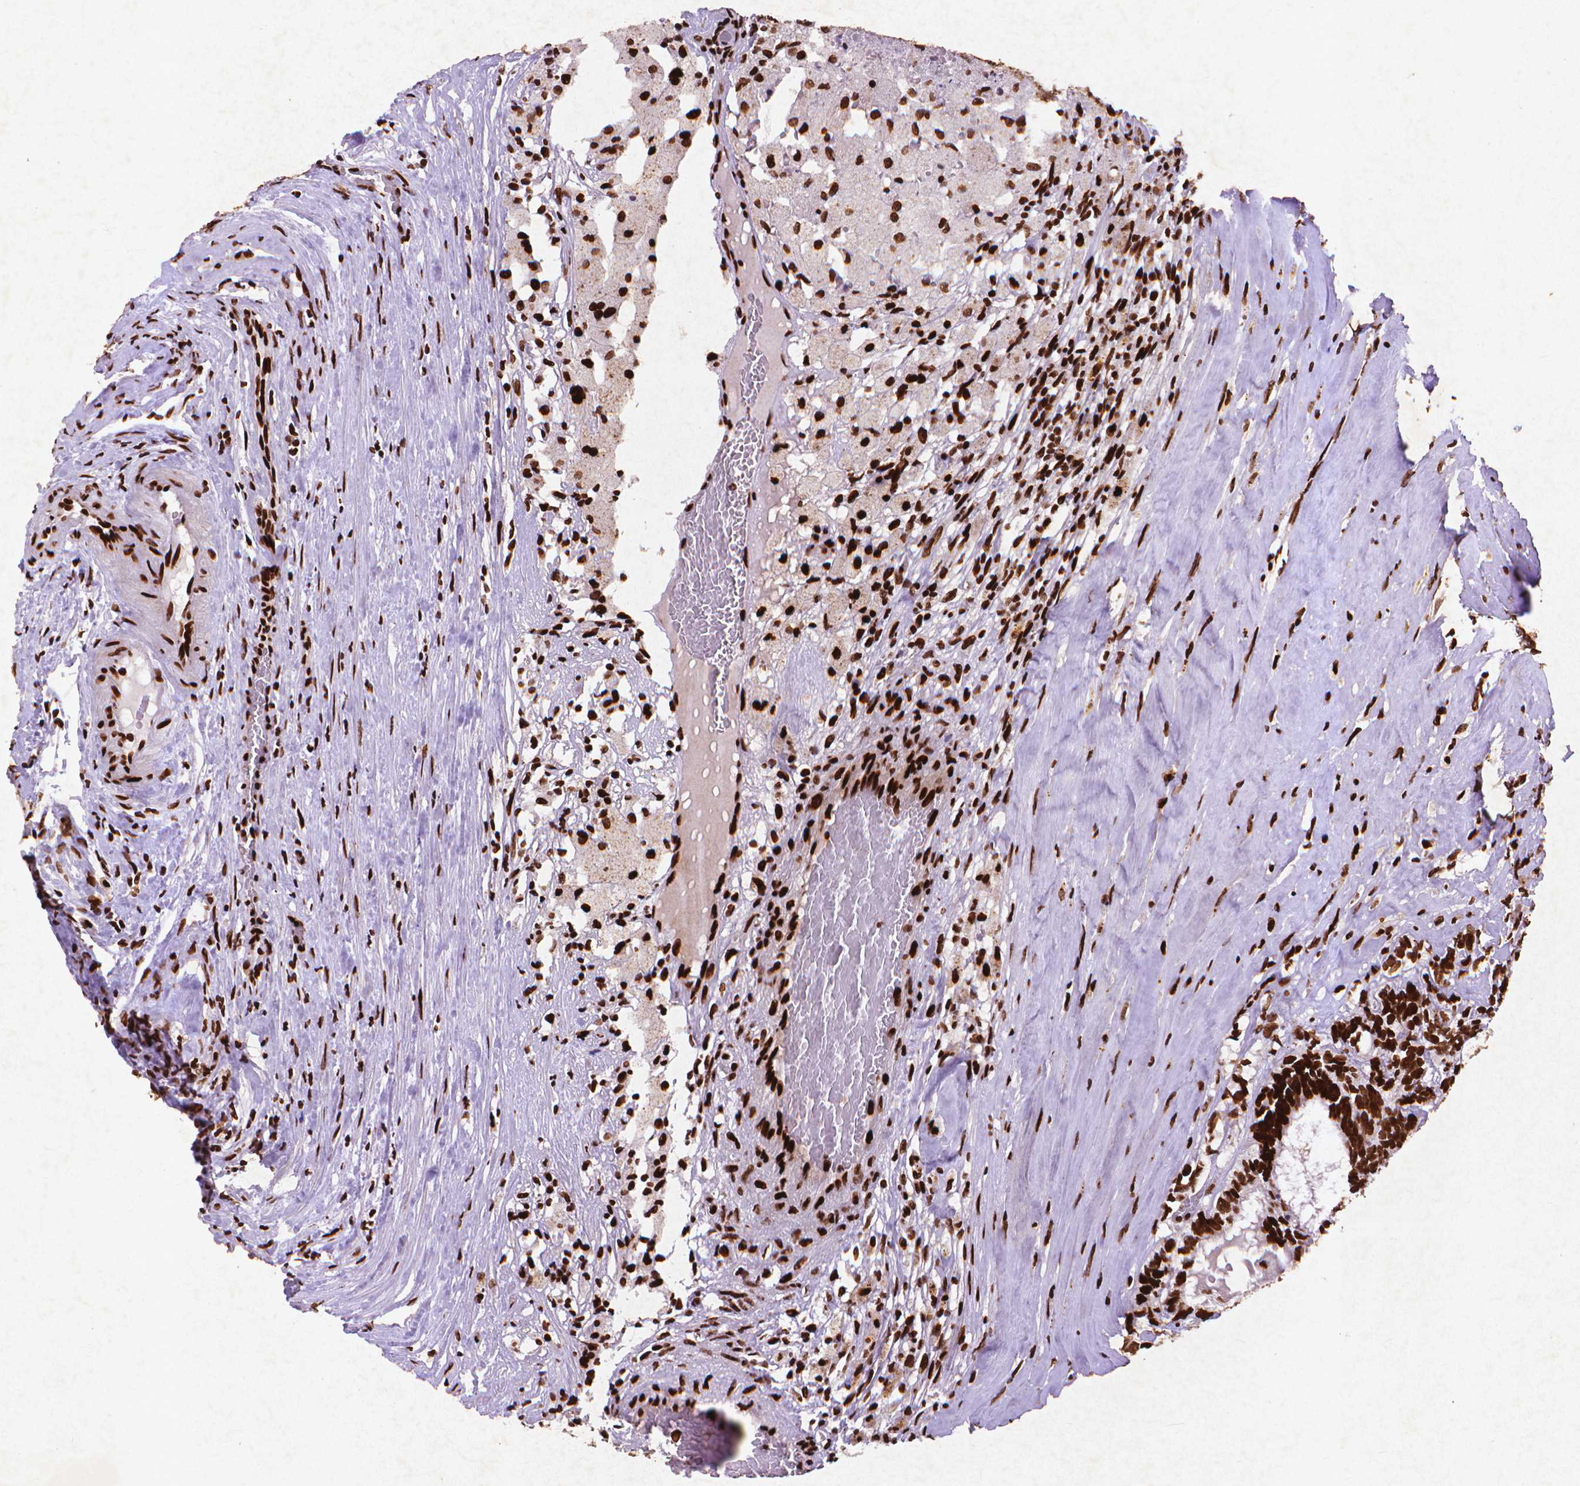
{"staining": {"intensity": "strong", "quantity": ">75%", "location": "nuclear"}, "tissue": "testis cancer", "cell_type": "Tumor cells", "image_type": "cancer", "snomed": [{"axis": "morphology", "description": "Seminoma, NOS"}, {"axis": "morphology", "description": "Carcinoma, Embryonal, NOS"}, {"axis": "topography", "description": "Testis"}], "caption": "IHC (DAB (3,3'-diaminobenzidine)) staining of human testis embryonal carcinoma demonstrates strong nuclear protein staining in approximately >75% of tumor cells.", "gene": "CITED2", "patient": {"sex": "male", "age": 41}}